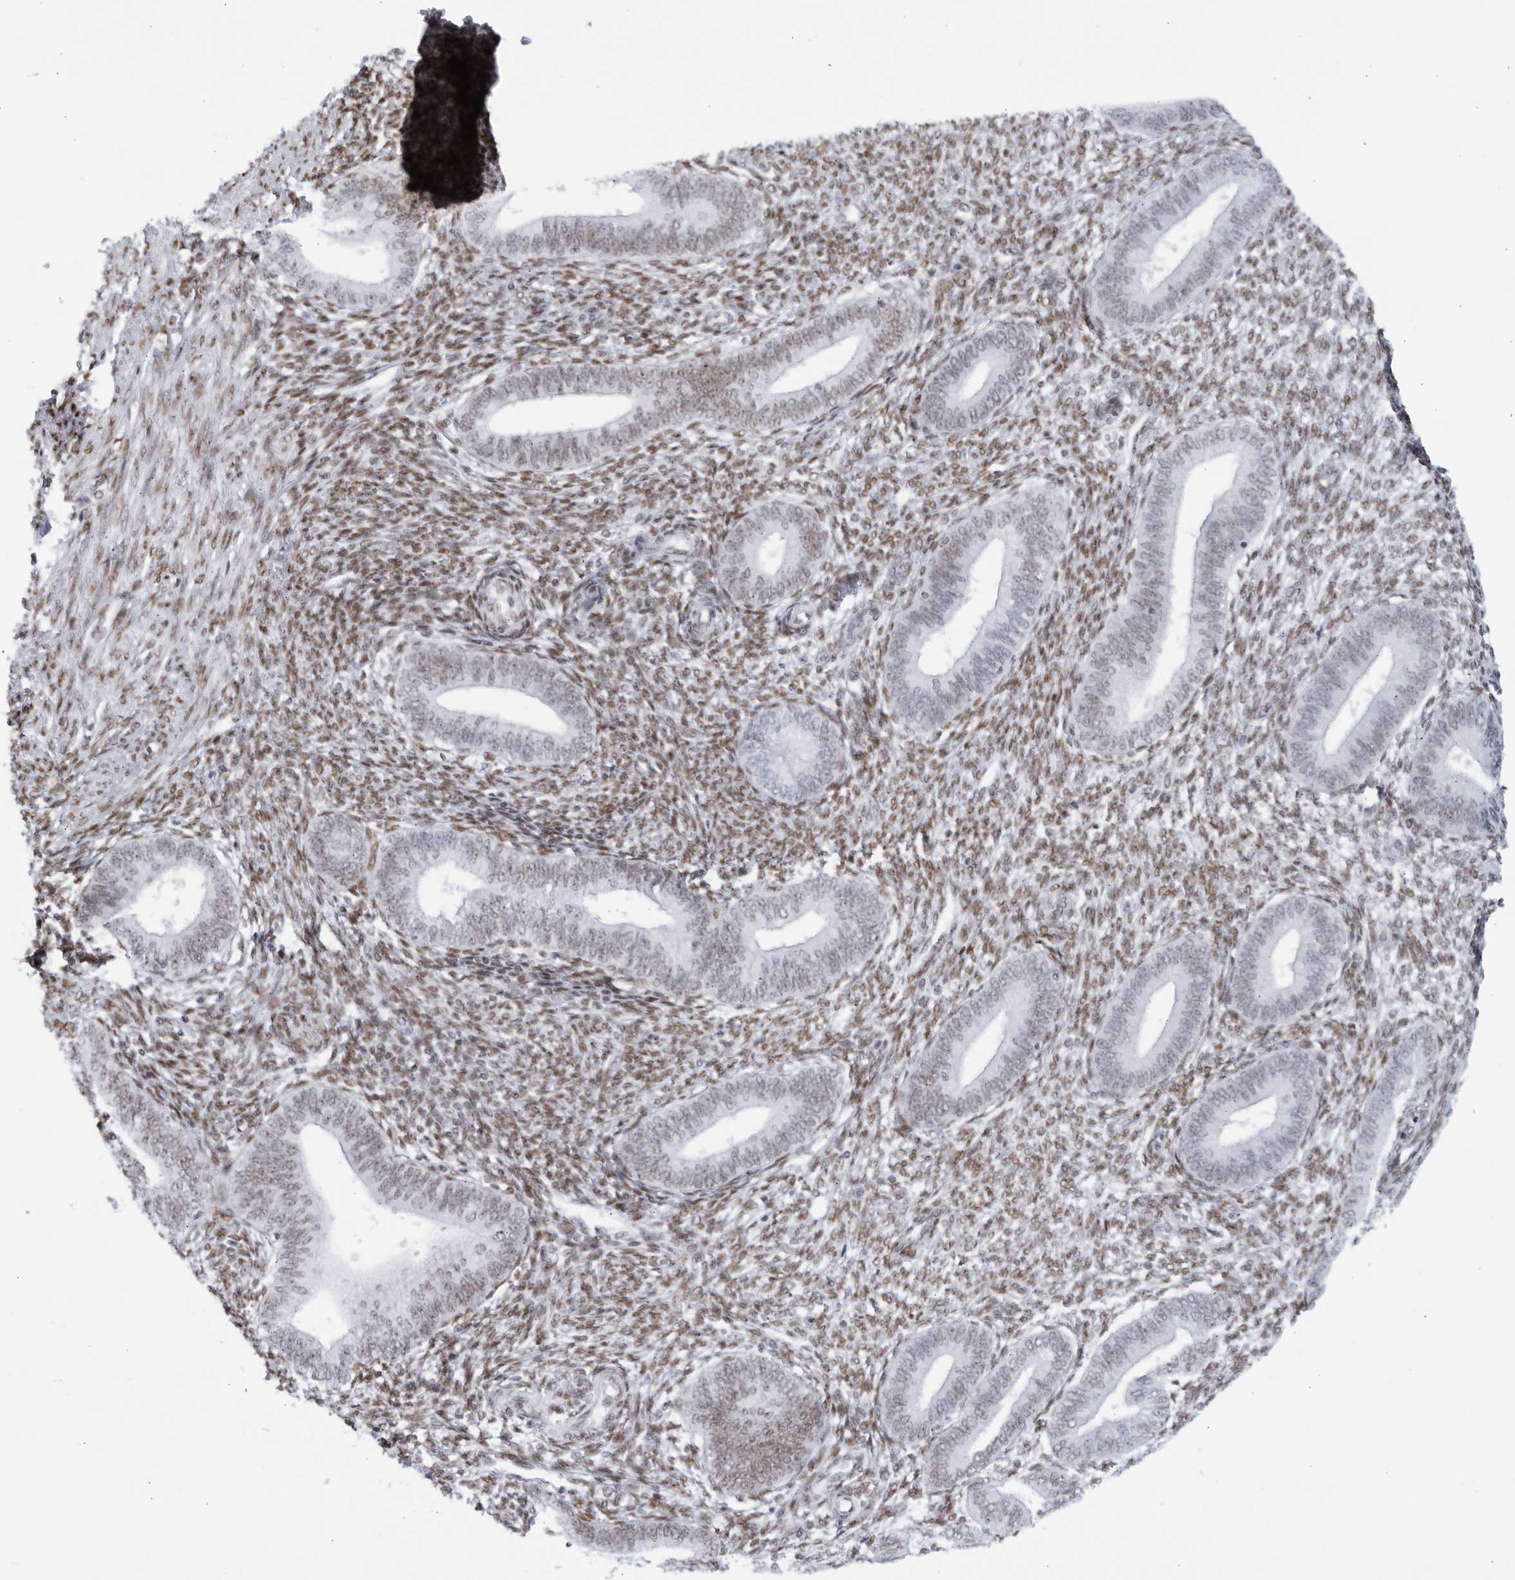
{"staining": {"intensity": "moderate", "quantity": ">75%", "location": "nuclear"}, "tissue": "endometrium", "cell_type": "Cells in endometrial stroma", "image_type": "normal", "snomed": [{"axis": "morphology", "description": "Normal tissue, NOS"}, {"axis": "topography", "description": "Endometrium"}], "caption": "This is an image of immunohistochemistry (IHC) staining of normal endometrium, which shows moderate expression in the nuclear of cells in endometrial stroma.", "gene": "HP1BP3", "patient": {"sex": "female", "age": 46}}